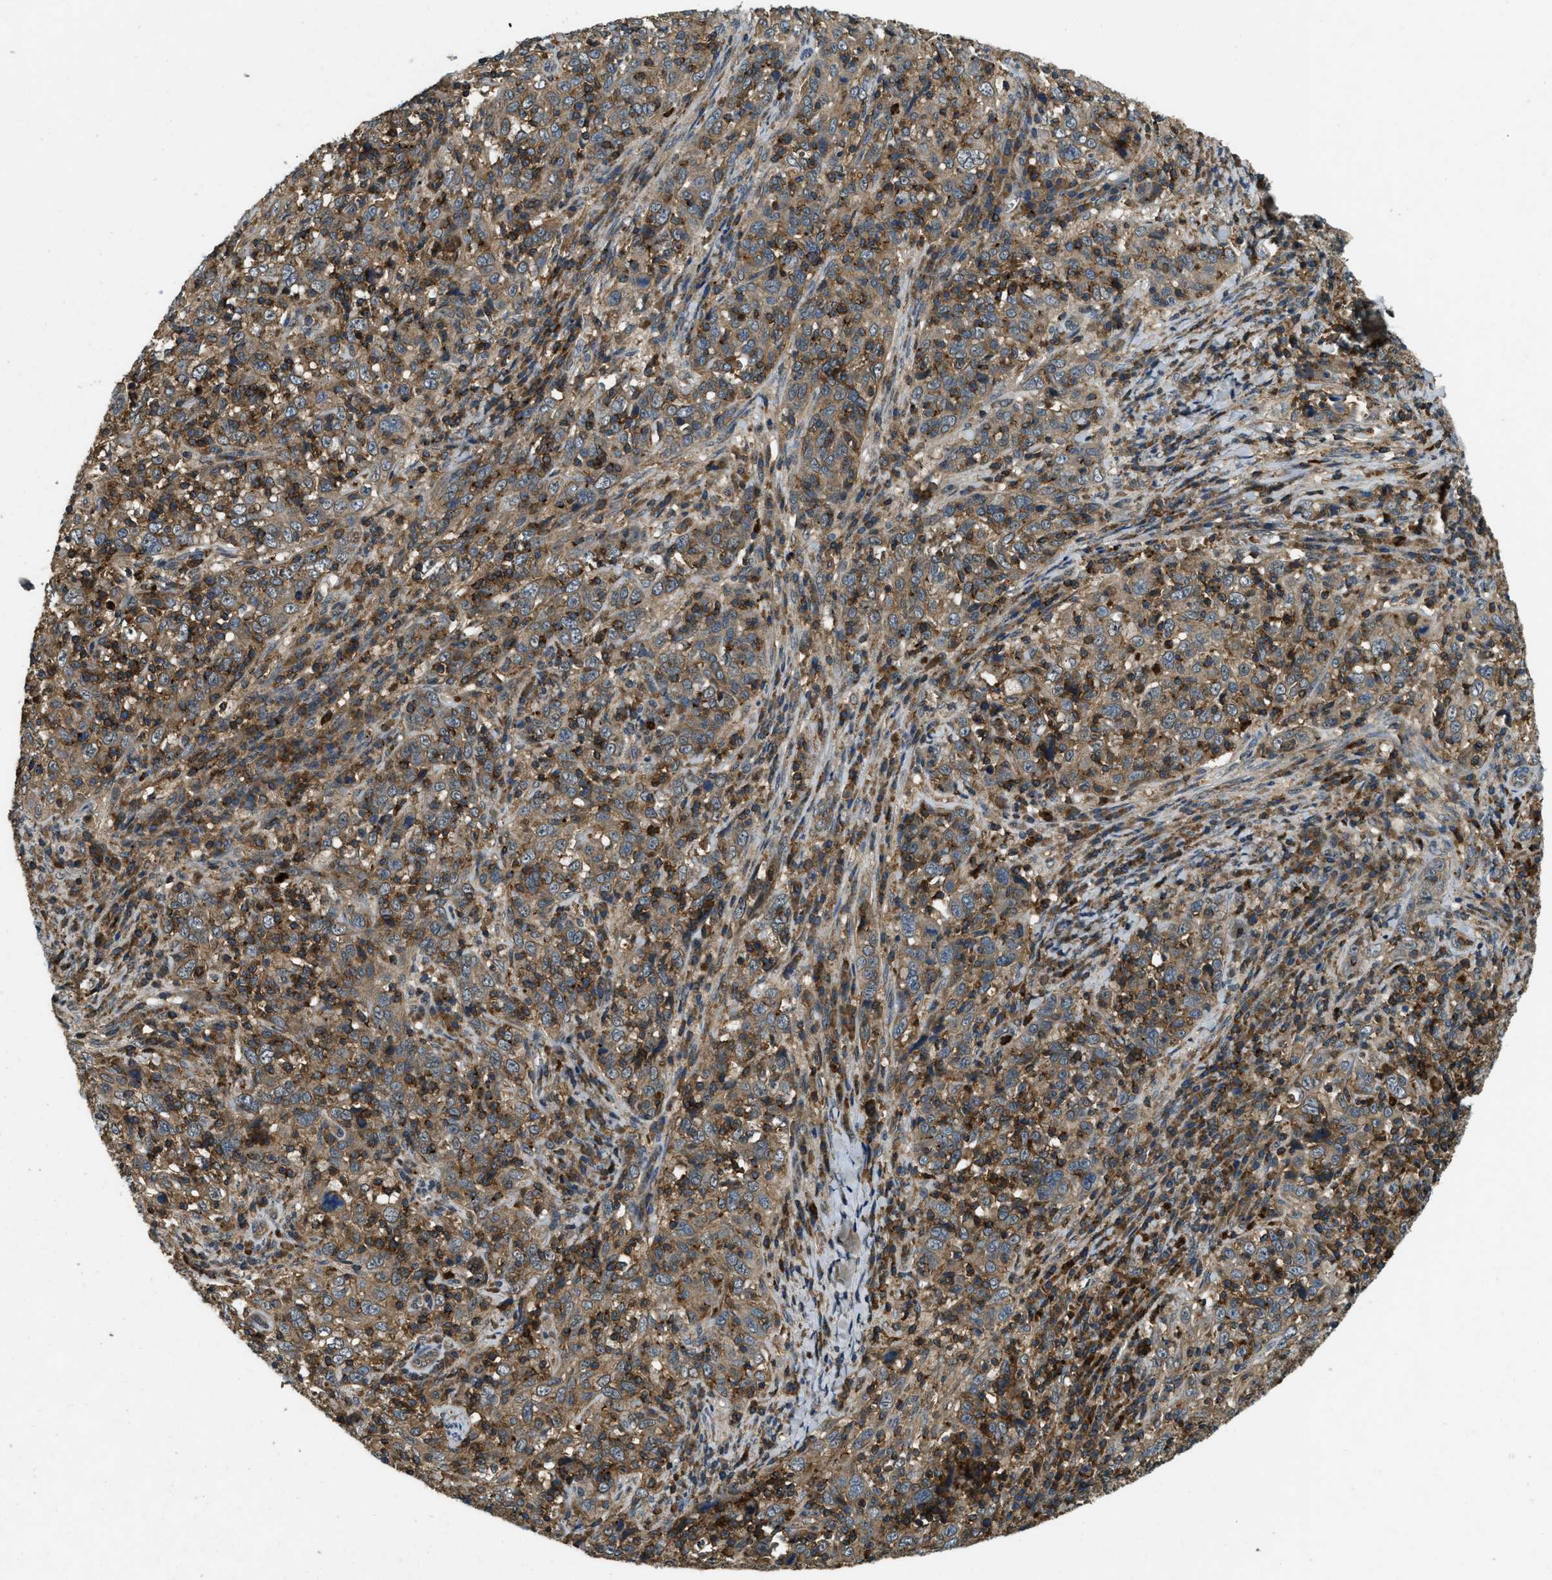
{"staining": {"intensity": "moderate", "quantity": ">75%", "location": "cytoplasmic/membranous"}, "tissue": "cervical cancer", "cell_type": "Tumor cells", "image_type": "cancer", "snomed": [{"axis": "morphology", "description": "Squamous cell carcinoma, NOS"}, {"axis": "topography", "description": "Cervix"}], "caption": "IHC micrograph of neoplastic tissue: cervical squamous cell carcinoma stained using immunohistochemistry (IHC) reveals medium levels of moderate protein expression localized specifically in the cytoplasmic/membranous of tumor cells, appearing as a cytoplasmic/membranous brown color.", "gene": "ATP8B1", "patient": {"sex": "female", "age": 46}}